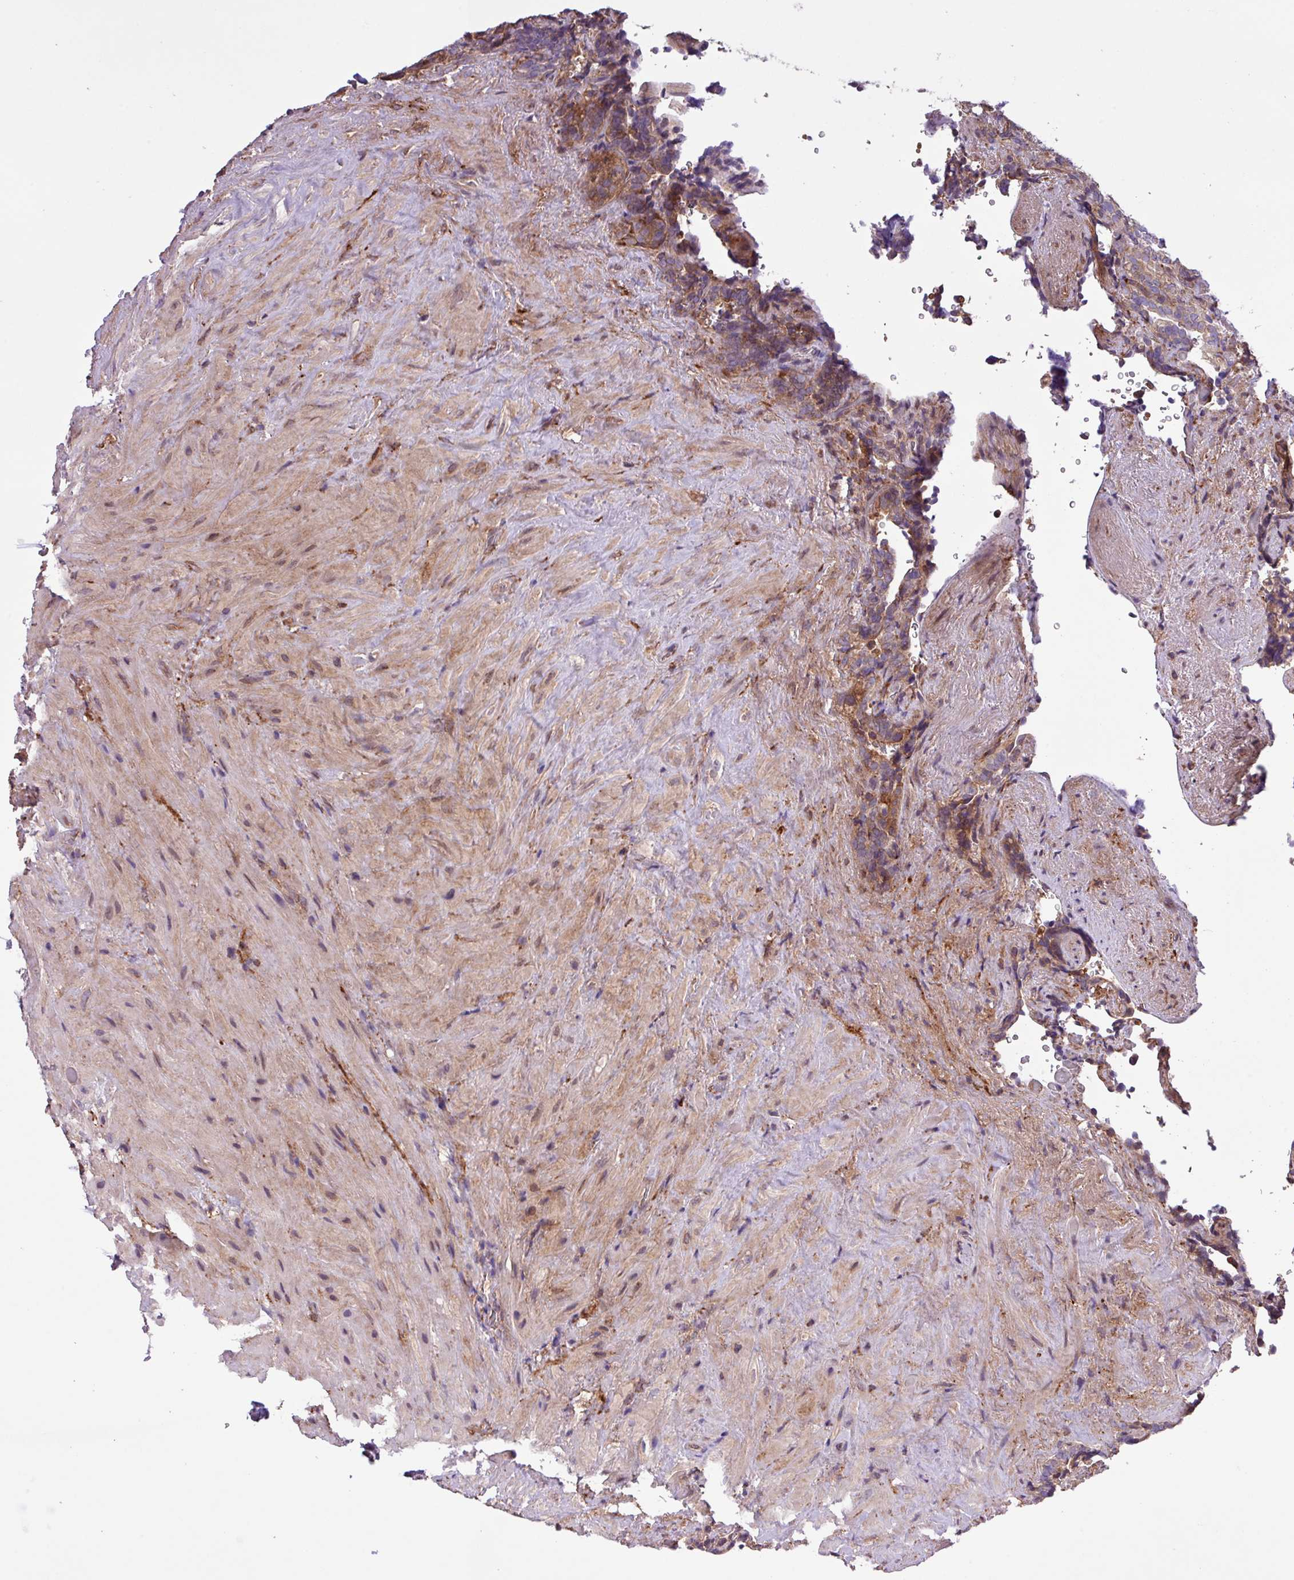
{"staining": {"intensity": "moderate", "quantity": ">75%", "location": "cytoplasmic/membranous"}, "tissue": "seminal vesicle", "cell_type": "Glandular cells", "image_type": "normal", "snomed": [{"axis": "morphology", "description": "Normal tissue, NOS"}, {"axis": "topography", "description": "Seminal veicle"}], "caption": "Seminal vesicle stained for a protein exhibits moderate cytoplasmic/membranous positivity in glandular cells. The staining is performed using DAB brown chromogen to label protein expression. The nuclei are counter-stained blue using hematoxylin.", "gene": "MEGF6", "patient": {"sex": "male", "age": 62}}